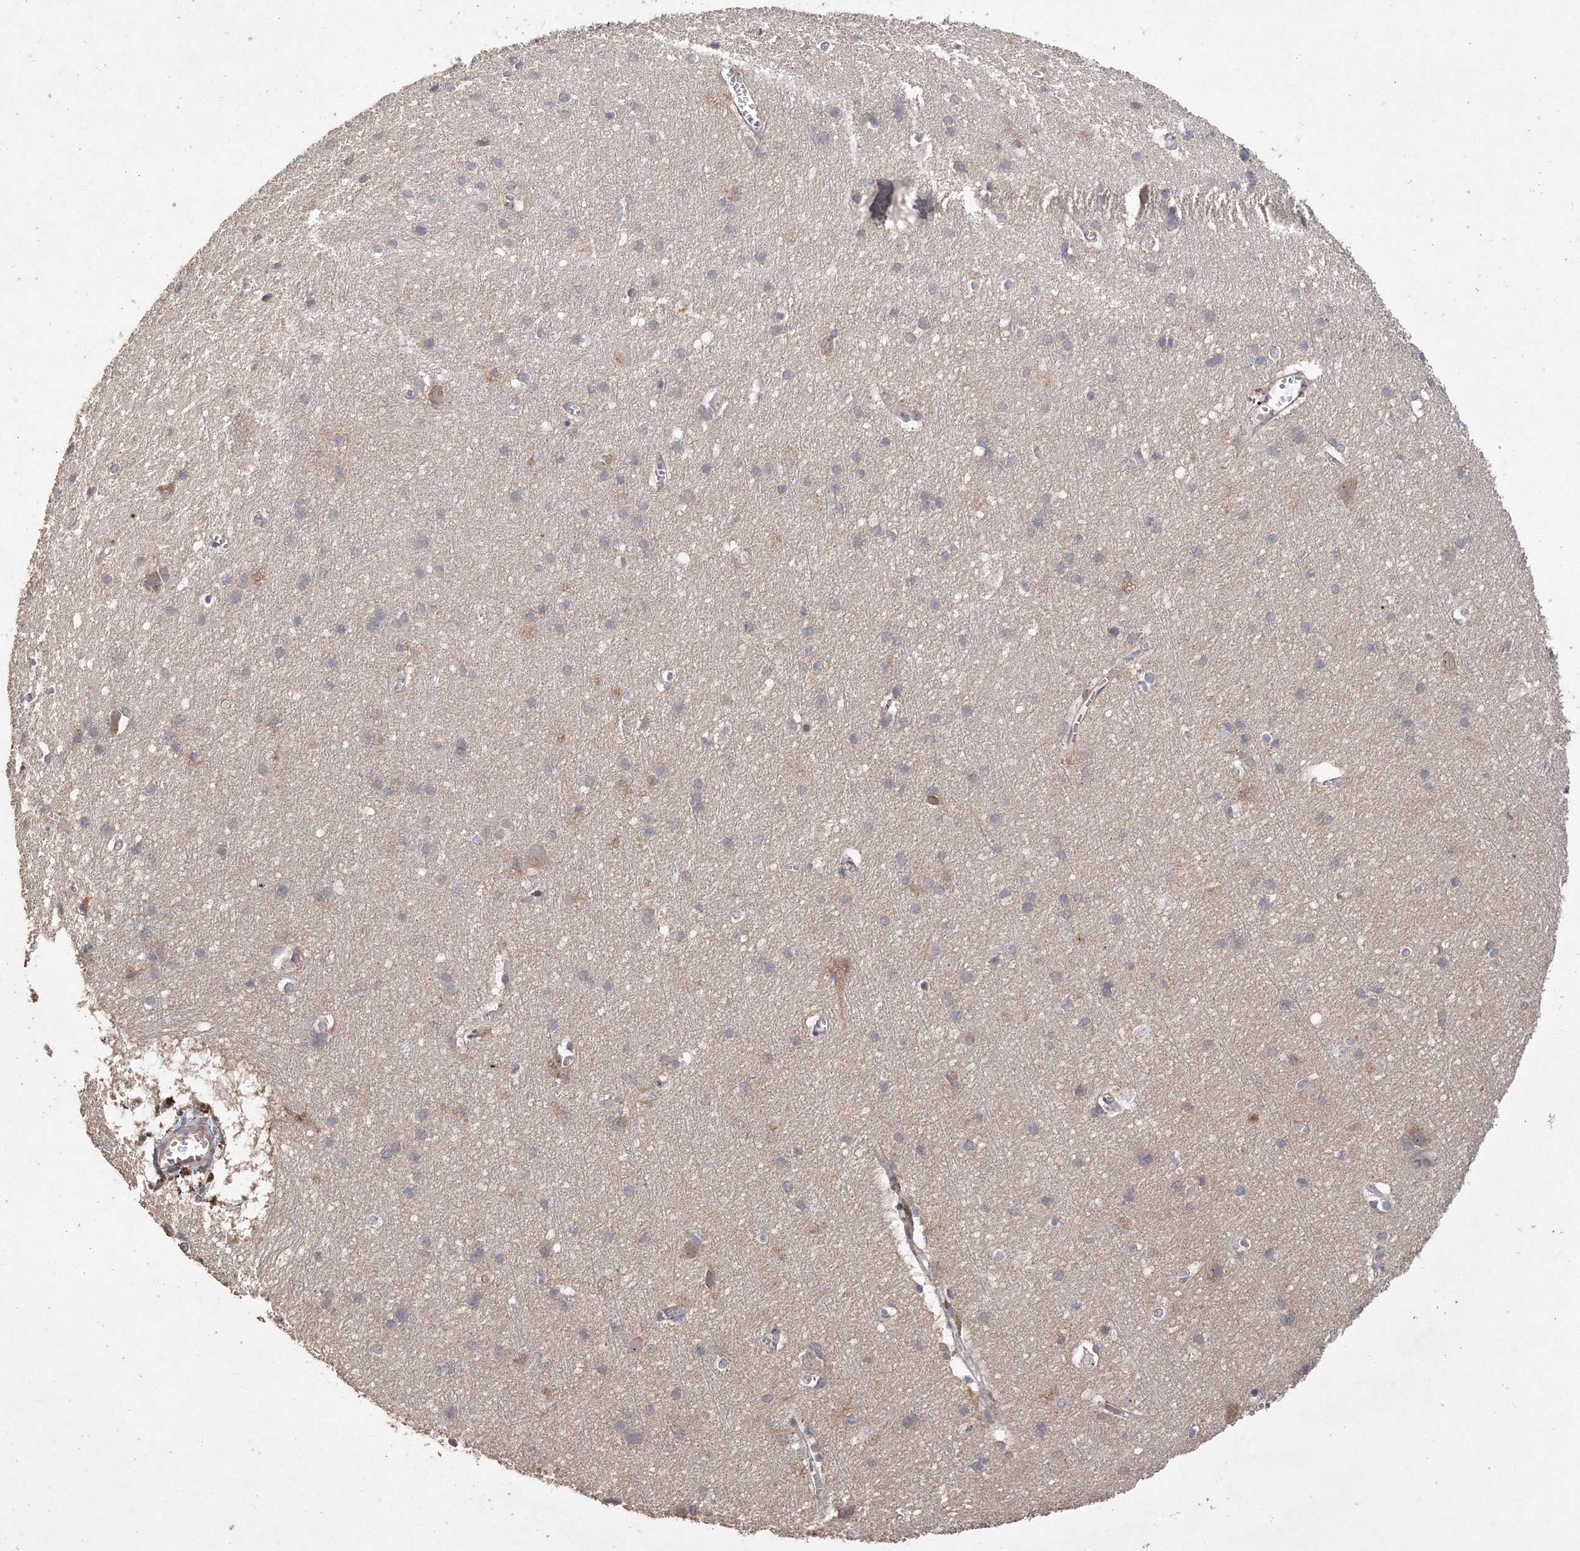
{"staining": {"intensity": "weak", "quantity": "<25%", "location": "cytoplasmic/membranous"}, "tissue": "cerebral cortex", "cell_type": "Endothelial cells", "image_type": "normal", "snomed": [{"axis": "morphology", "description": "Normal tissue, NOS"}, {"axis": "topography", "description": "Cerebral cortex"}], "caption": "Photomicrograph shows no protein positivity in endothelial cells of benign cerebral cortex.", "gene": "GRINA", "patient": {"sex": "male", "age": 54}}